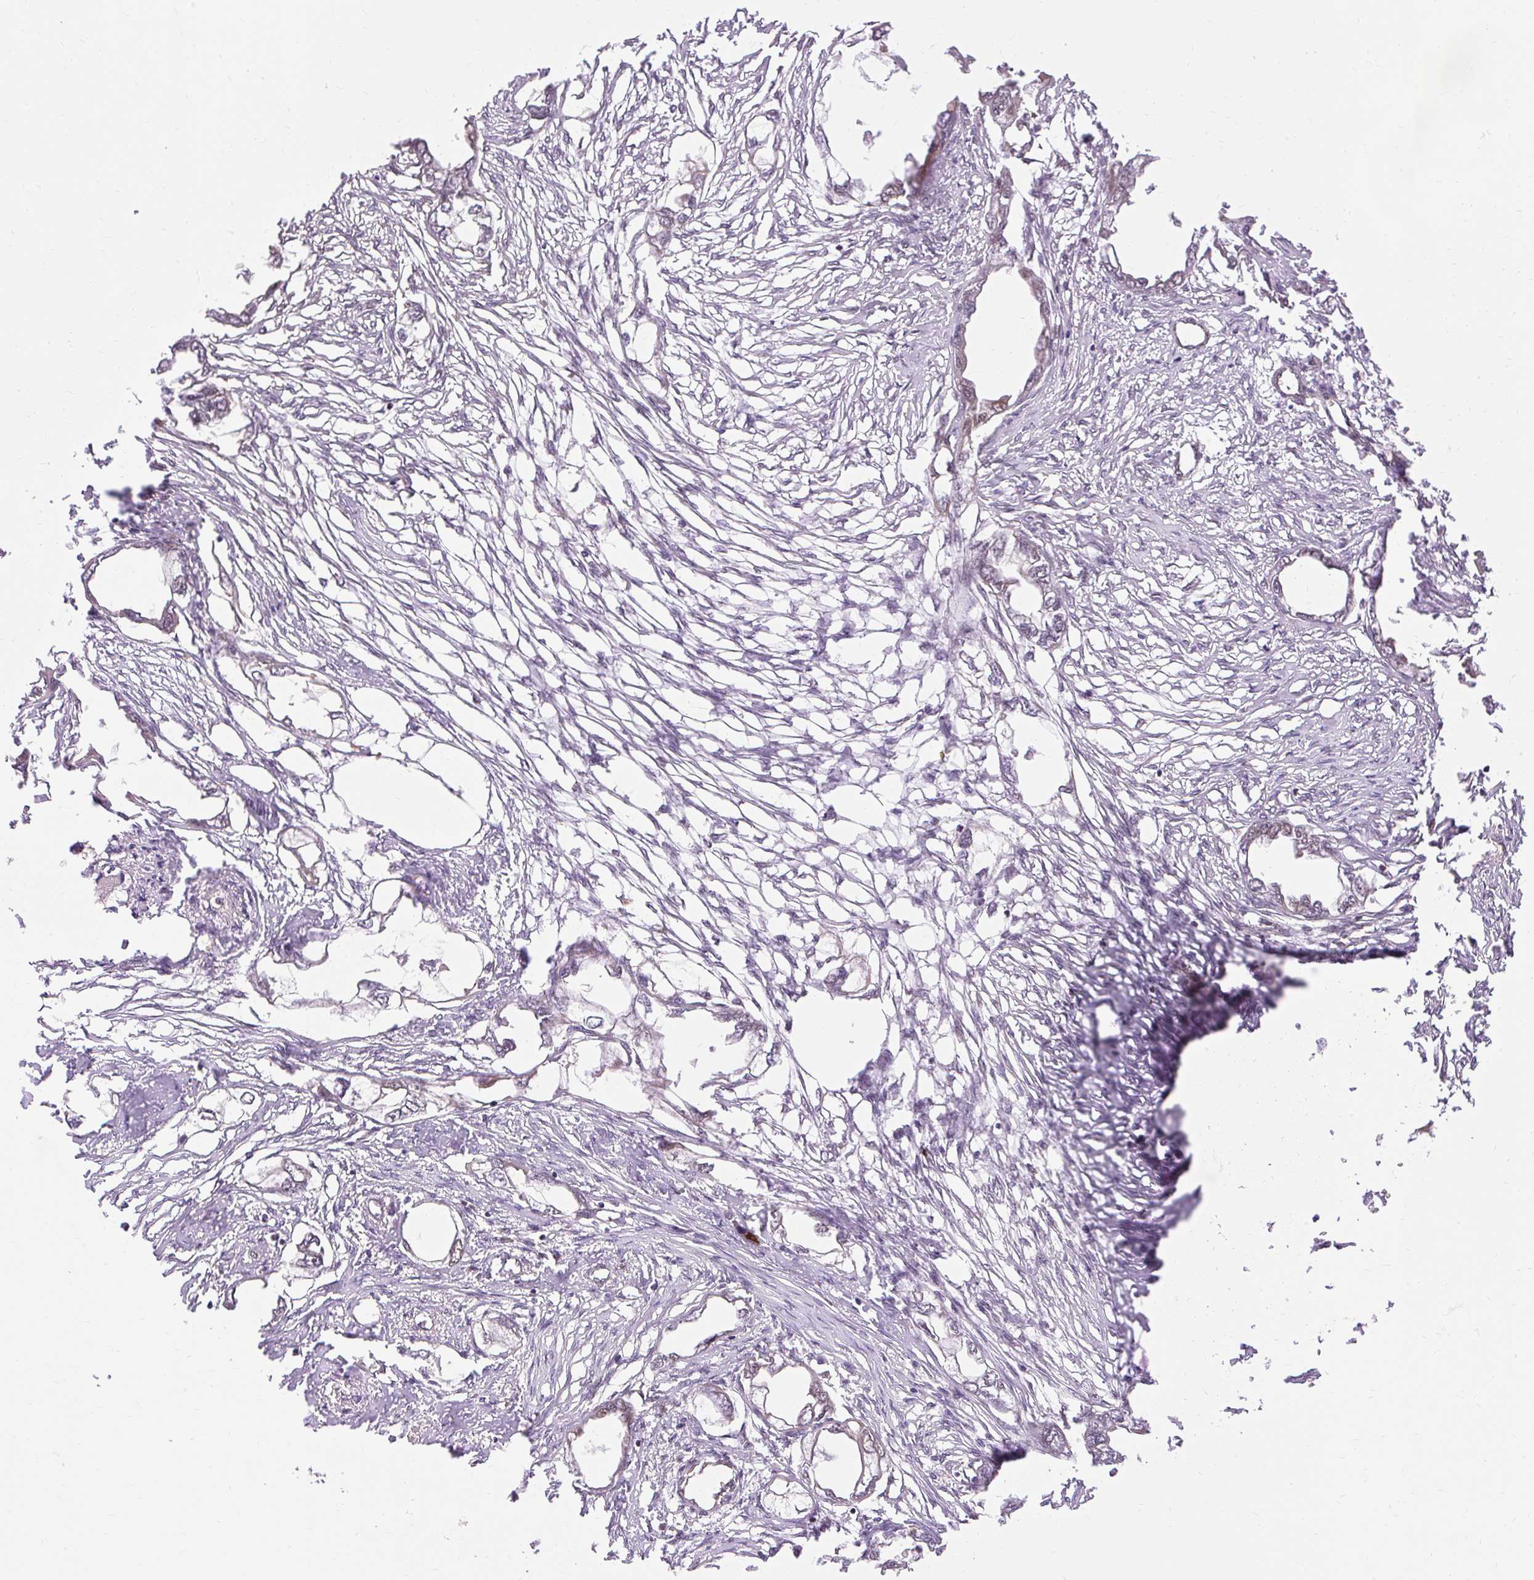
{"staining": {"intensity": "weak", "quantity": "<25%", "location": "nuclear"}, "tissue": "endometrial cancer", "cell_type": "Tumor cells", "image_type": "cancer", "snomed": [{"axis": "morphology", "description": "Adenocarcinoma, NOS"}, {"axis": "morphology", "description": "Adenocarcinoma, metastatic, NOS"}, {"axis": "topography", "description": "Adipose tissue"}, {"axis": "topography", "description": "Endometrium"}], "caption": "Endometrial cancer was stained to show a protein in brown. There is no significant staining in tumor cells.", "gene": "MECOM", "patient": {"sex": "female", "age": 67}}